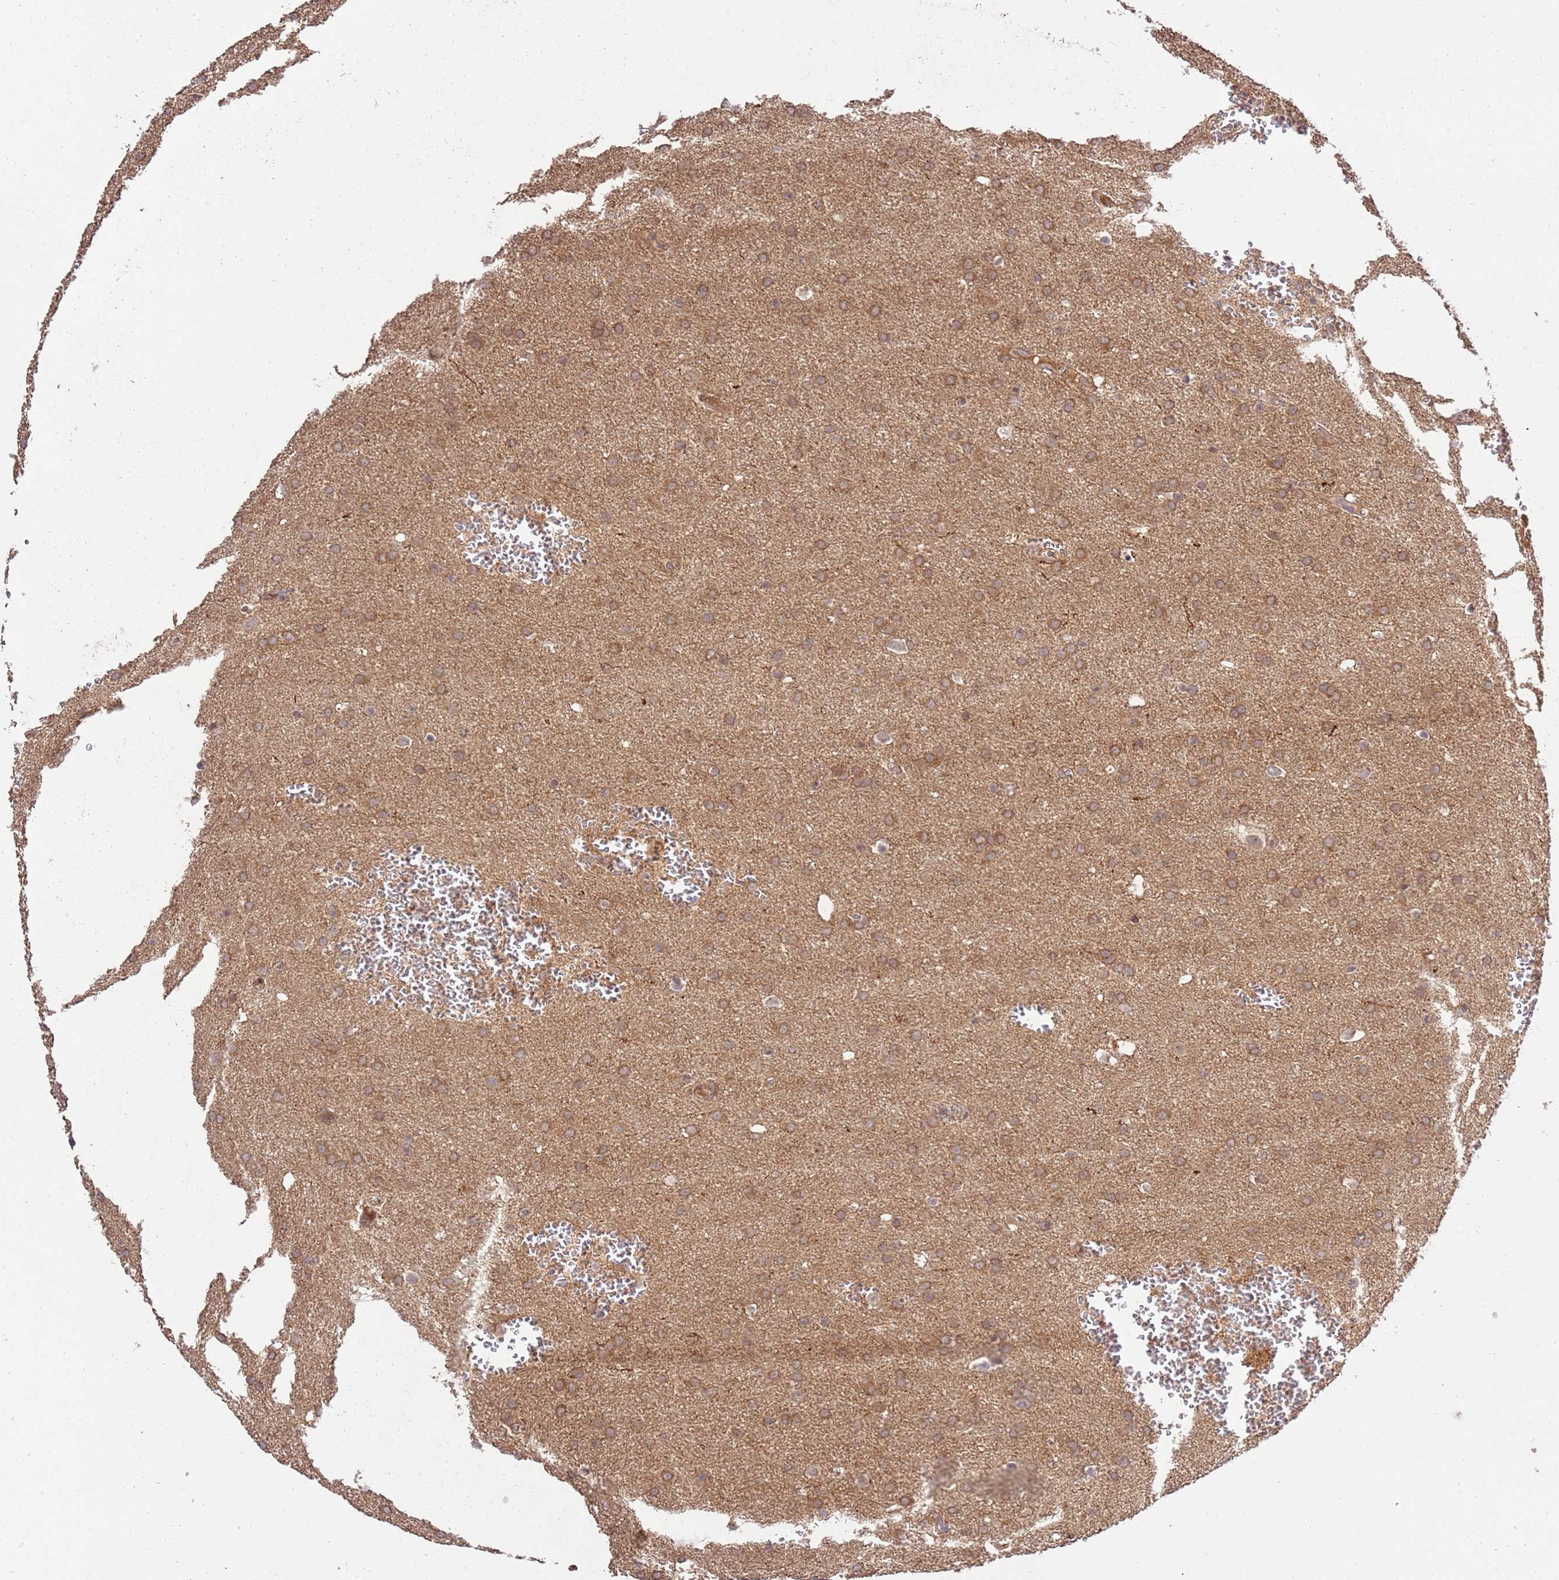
{"staining": {"intensity": "moderate", "quantity": ">75%", "location": "cytoplasmic/membranous"}, "tissue": "glioma", "cell_type": "Tumor cells", "image_type": "cancer", "snomed": [{"axis": "morphology", "description": "Glioma, malignant, Low grade"}, {"axis": "topography", "description": "Brain"}], "caption": "A histopathology image of human glioma stained for a protein demonstrates moderate cytoplasmic/membranous brown staining in tumor cells.", "gene": "GAREM1", "patient": {"sex": "female", "age": 32}}